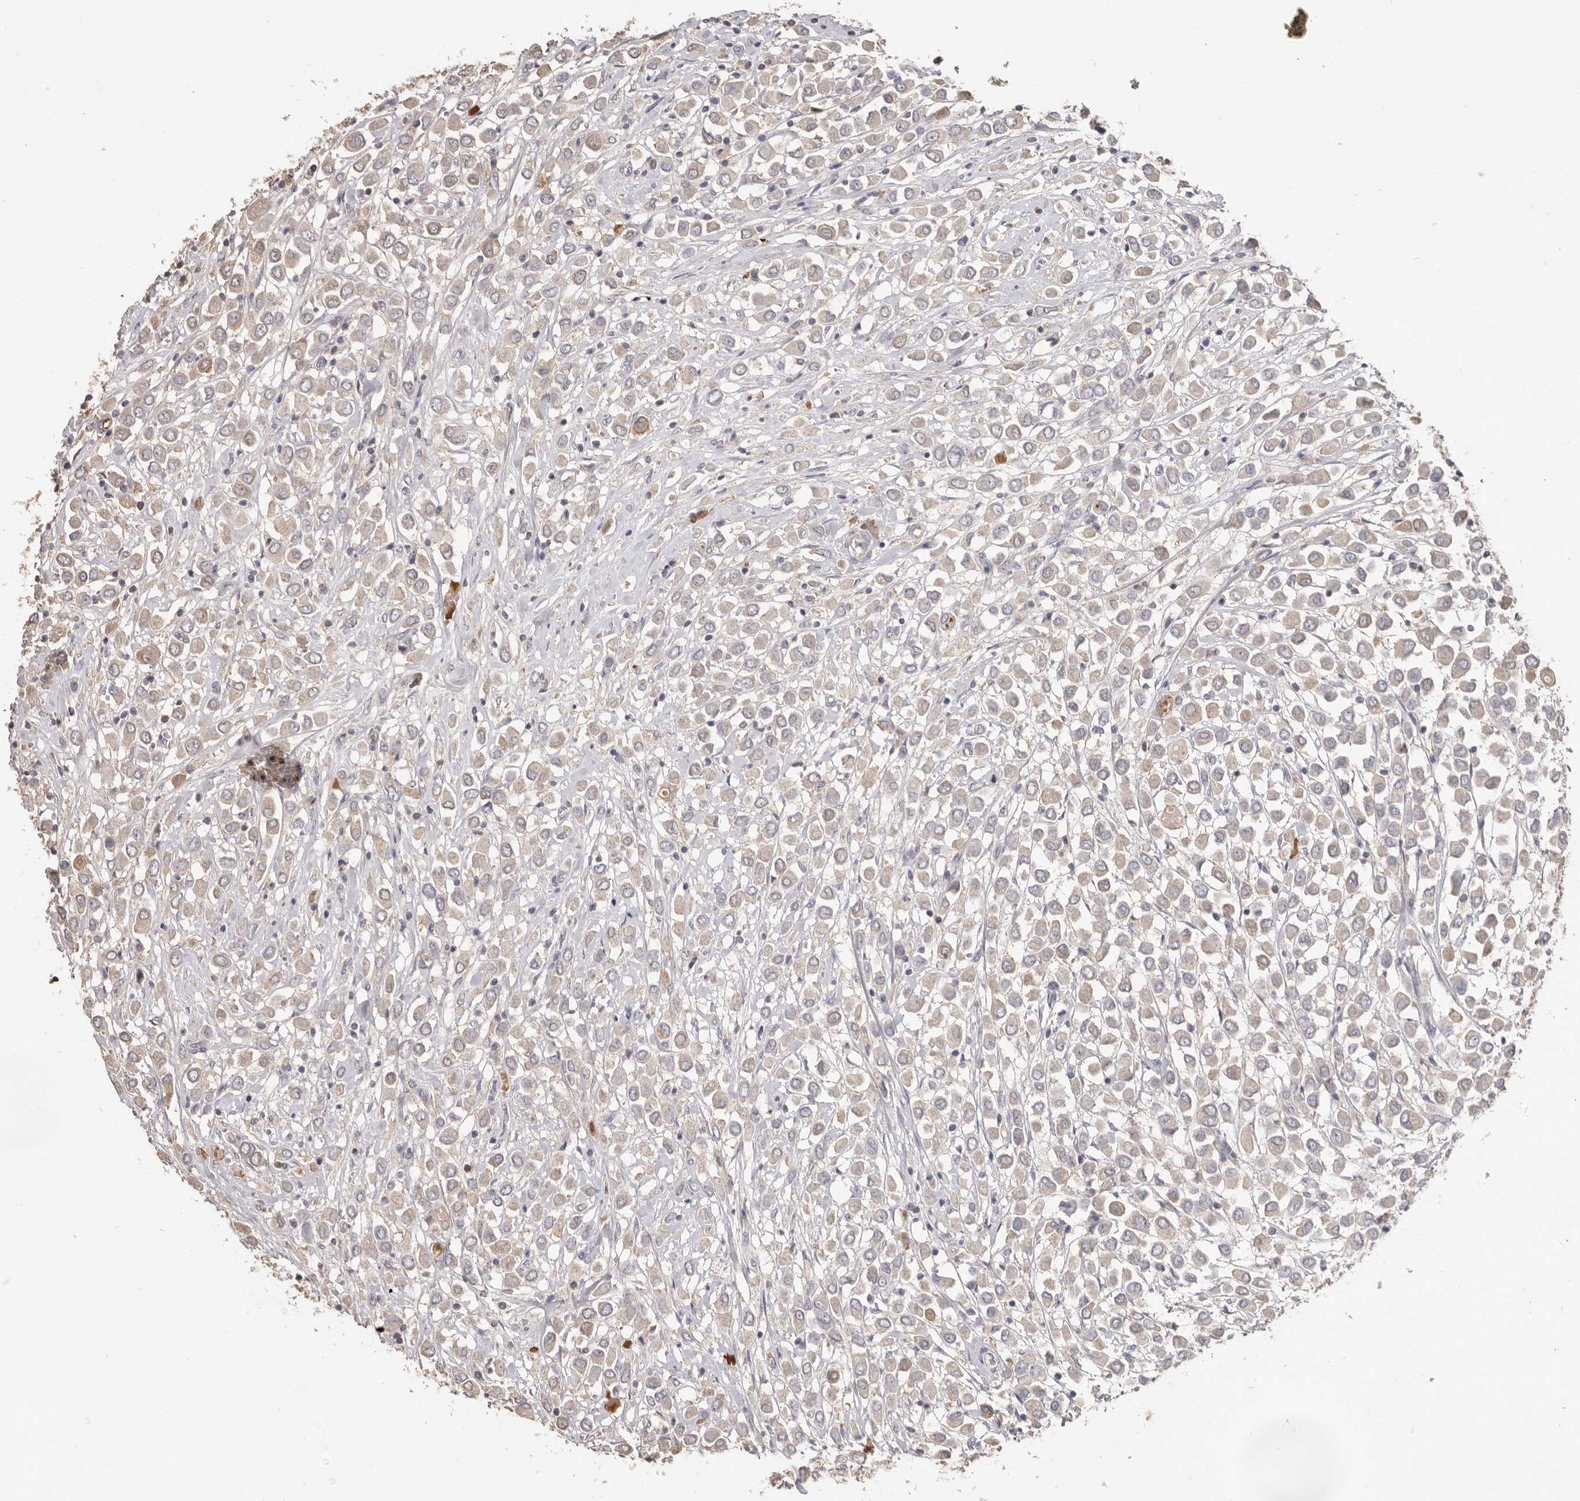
{"staining": {"intensity": "weak", "quantity": "25%-75%", "location": "cytoplasmic/membranous"}, "tissue": "breast cancer", "cell_type": "Tumor cells", "image_type": "cancer", "snomed": [{"axis": "morphology", "description": "Duct carcinoma"}, {"axis": "topography", "description": "Breast"}], "caption": "IHC micrograph of neoplastic tissue: human intraductal carcinoma (breast) stained using immunohistochemistry (IHC) reveals low levels of weak protein expression localized specifically in the cytoplasmic/membranous of tumor cells, appearing as a cytoplasmic/membranous brown color.", "gene": "HCAR2", "patient": {"sex": "female", "age": 61}}